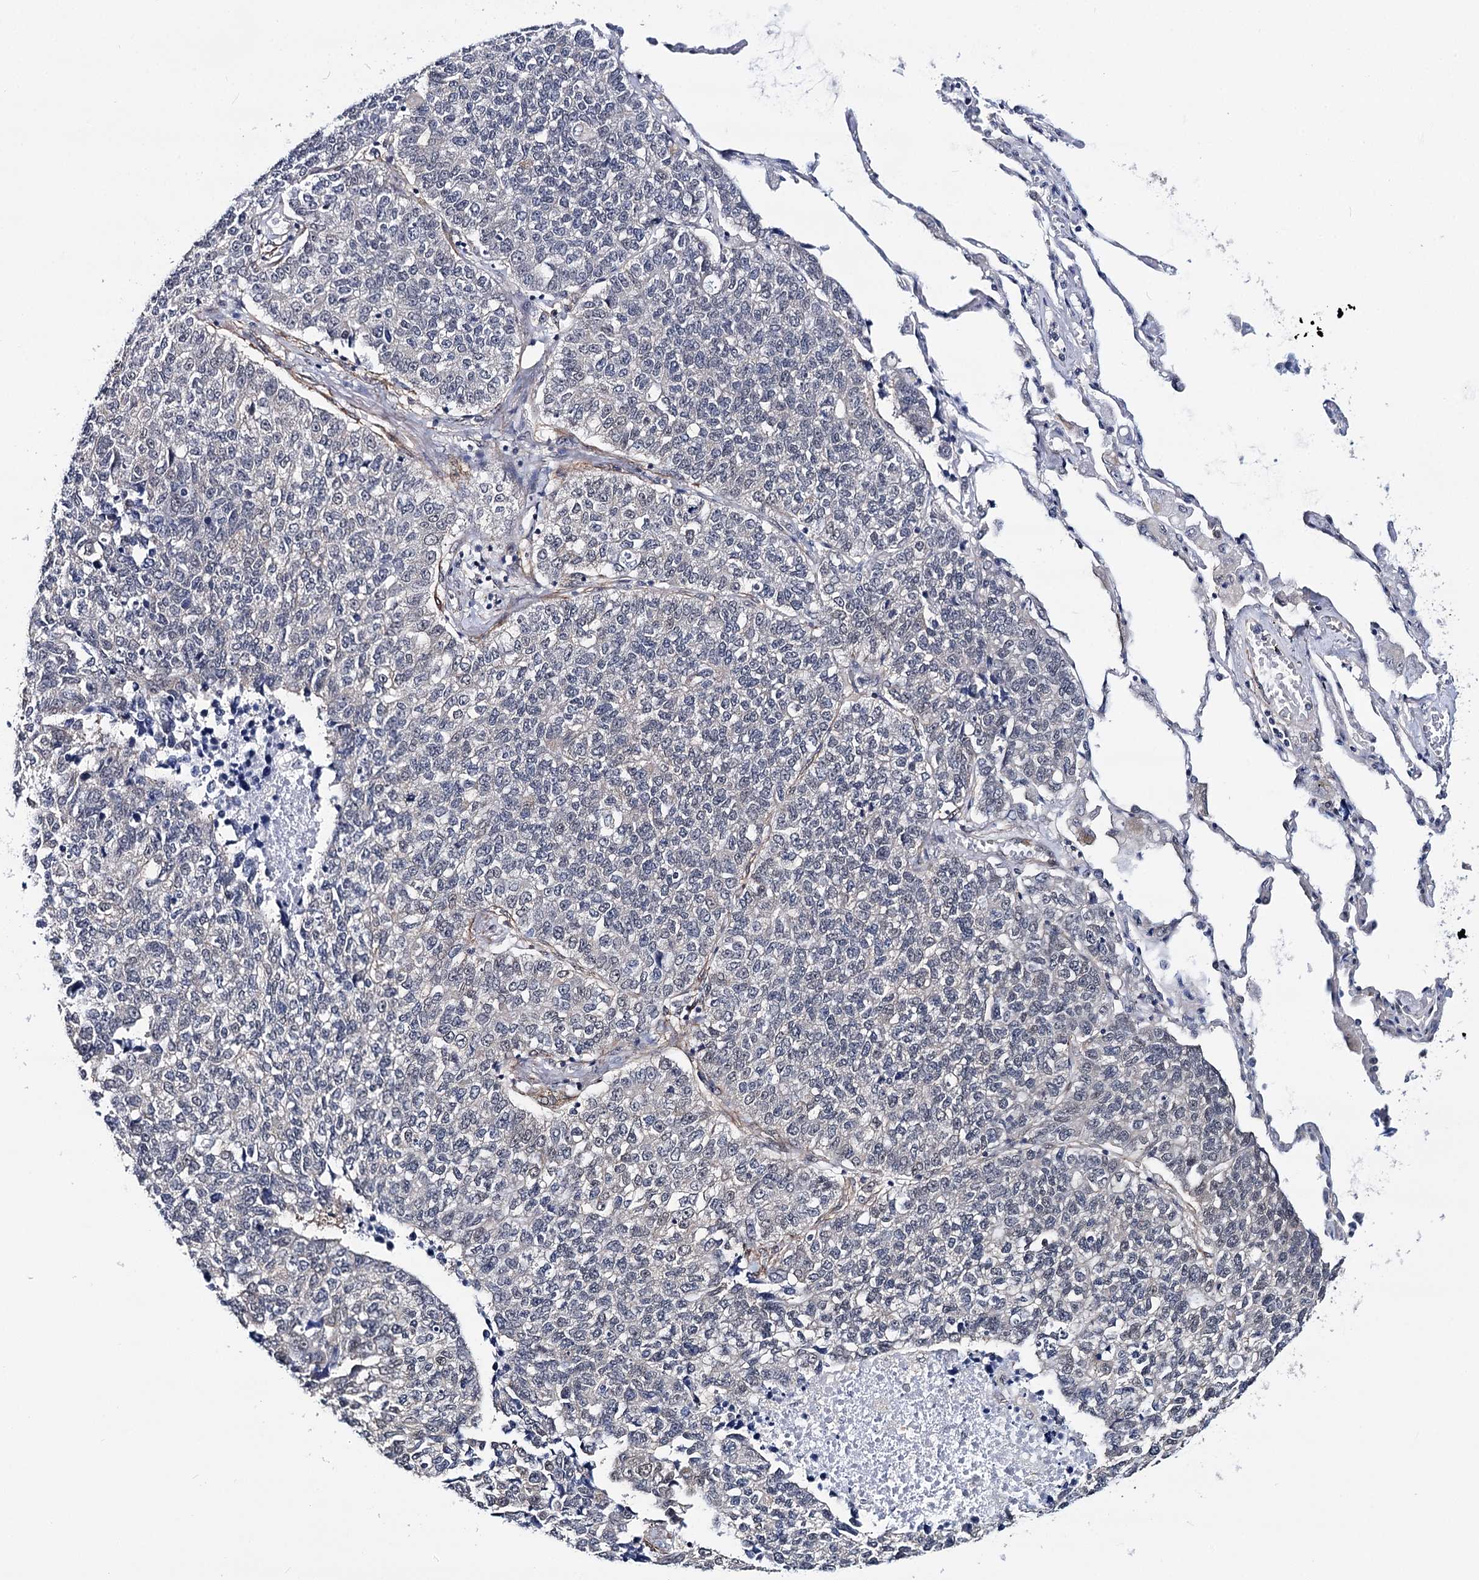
{"staining": {"intensity": "negative", "quantity": "none", "location": "none"}, "tissue": "lung cancer", "cell_type": "Tumor cells", "image_type": "cancer", "snomed": [{"axis": "morphology", "description": "Adenocarcinoma, NOS"}, {"axis": "topography", "description": "Lung"}], "caption": "DAB immunohistochemical staining of human lung cancer (adenocarcinoma) shows no significant positivity in tumor cells. (DAB (3,3'-diaminobenzidine) IHC with hematoxylin counter stain).", "gene": "PPP2R5B", "patient": {"sex": "male", "age": 49}}